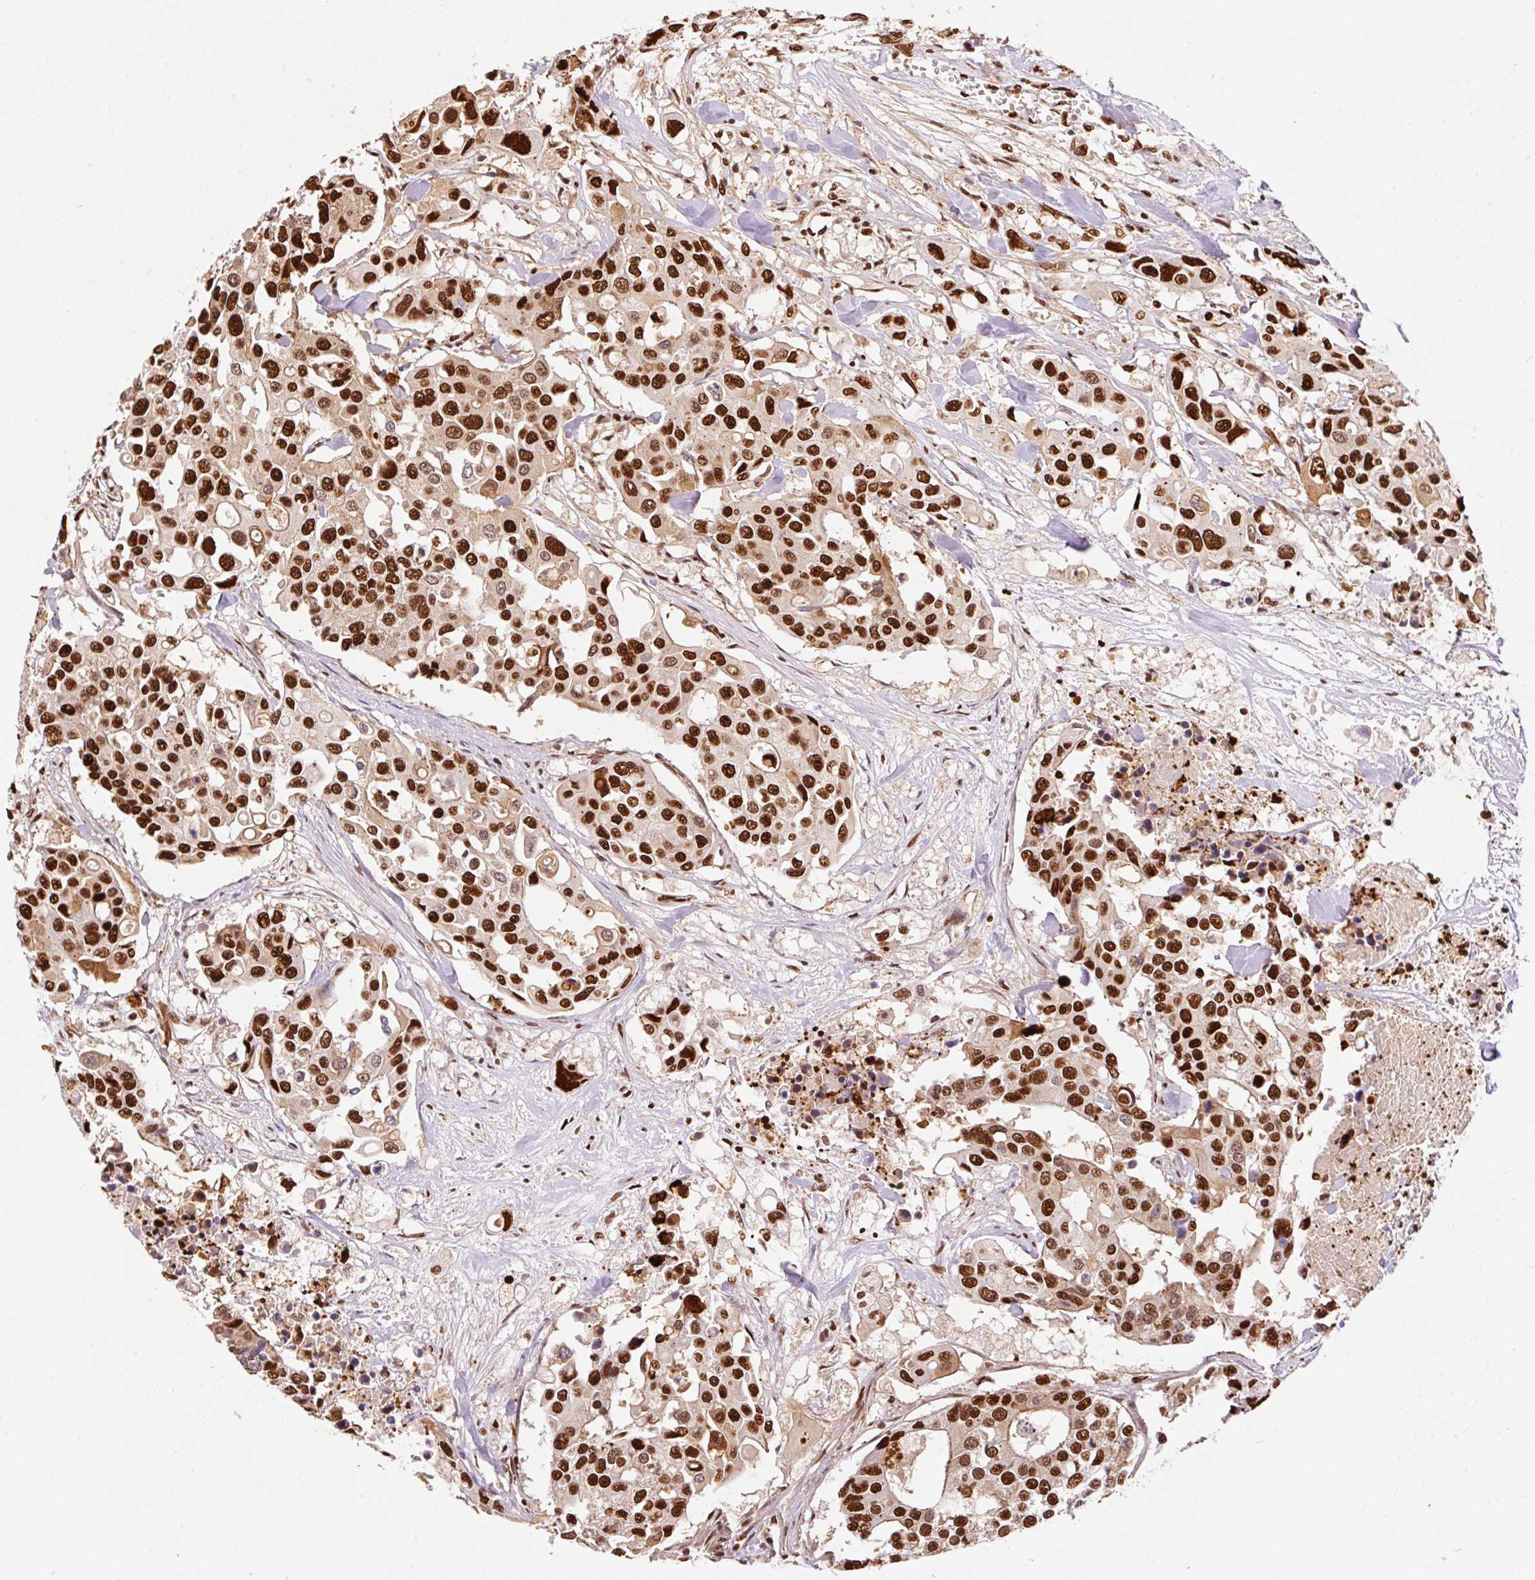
{"staining": {"intensity": "strong", "quantity": ">75%", "location": "nuclear"}, "tissue": "colorectal cancer", "cell_type": "Tumor cells", "image_type": "cancer", "snomed": [{"axis": "morphology", "description": "Adenocarcinoma, NOS"}, {"axis": "topography", "description": "Colon"}], "caption": "A histopathology image of adenocarcinoma (colorectal) stained for a protein displays strong nuclear brown staining in tumor cells.", "gene": "GPR139", "patient": {"sex": "male", "age": 77}}